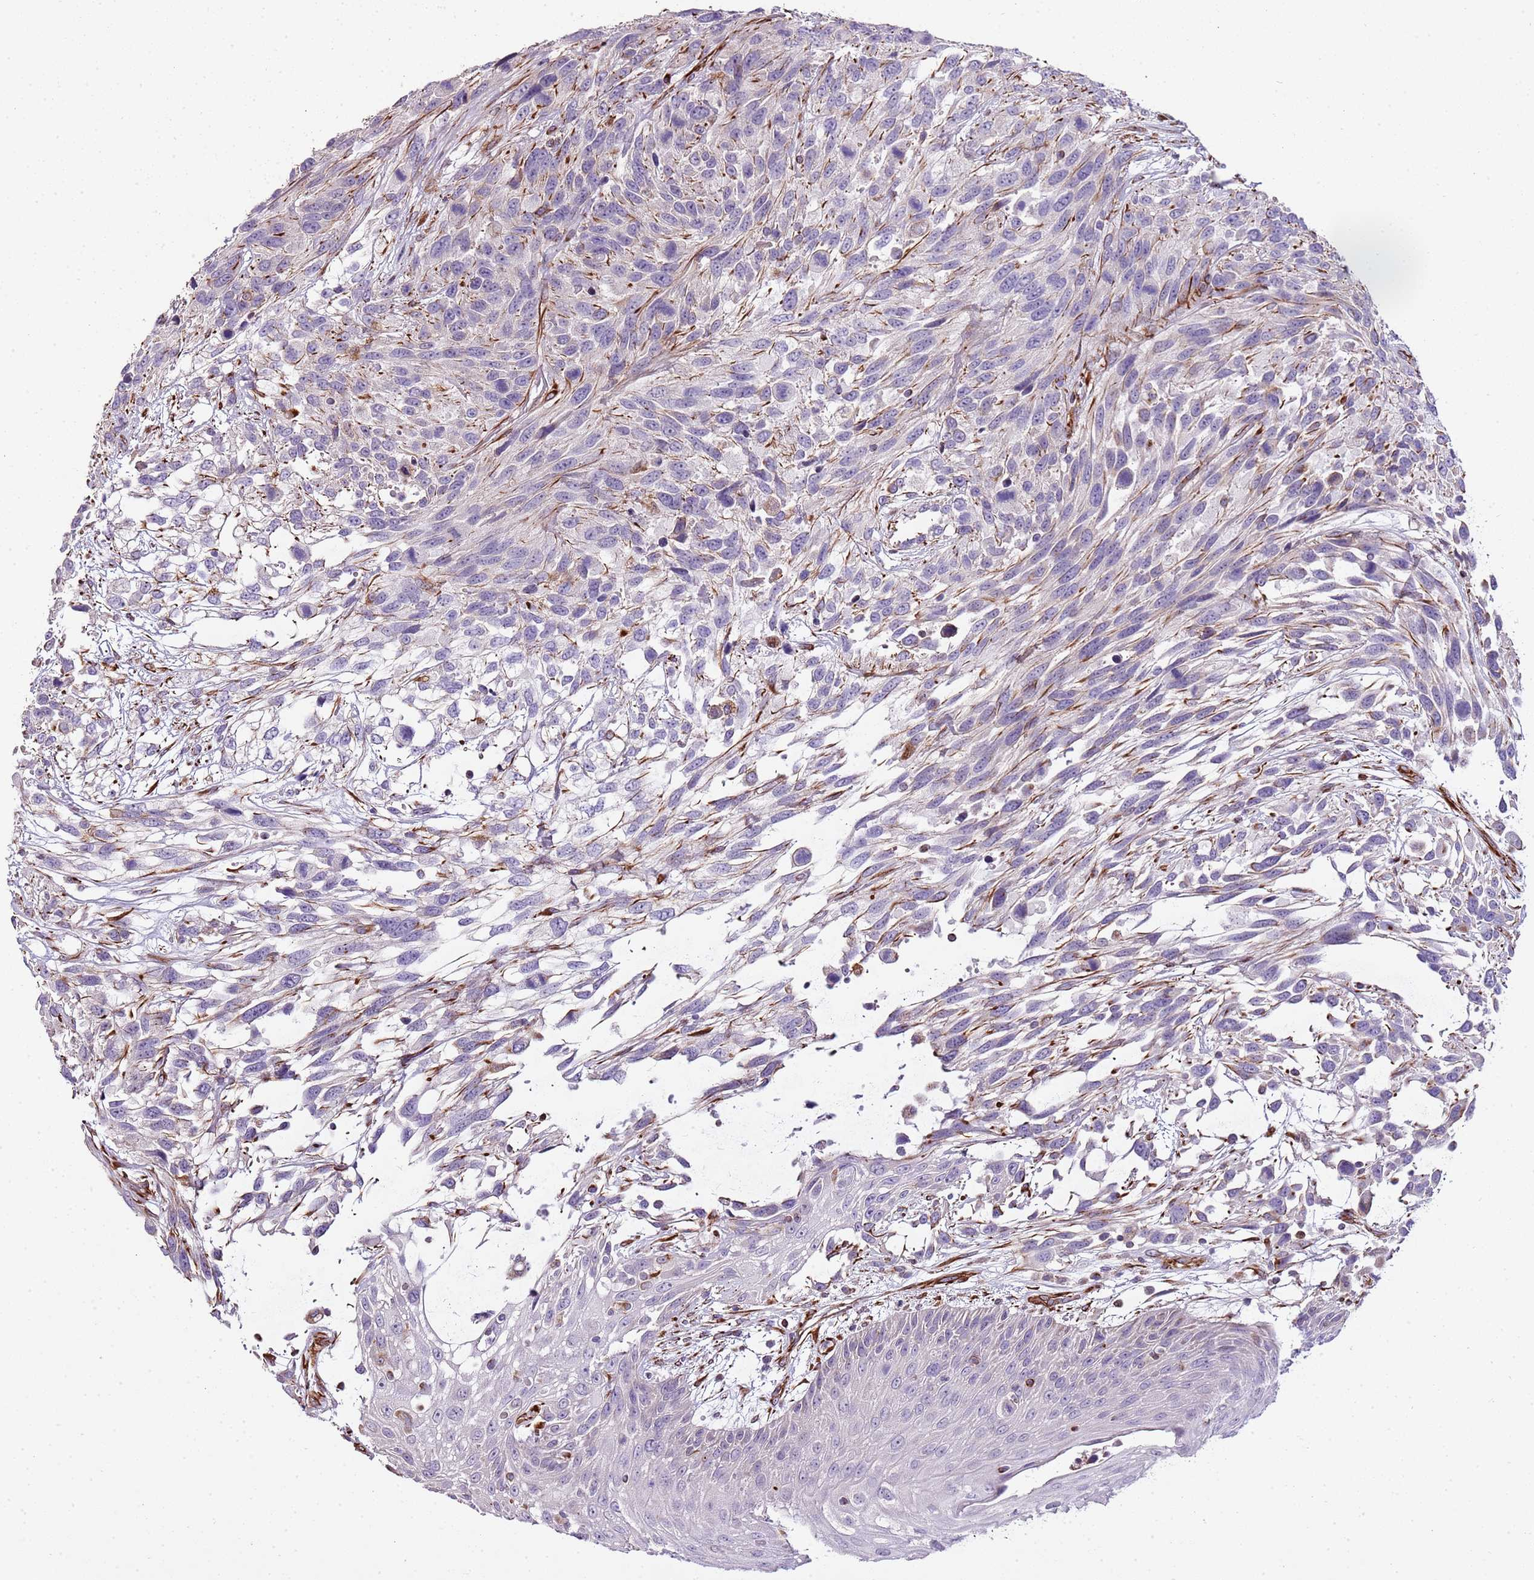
{"staining": {"intensity": "negative", "quantity": "none", "location": "none"}, "tissue": "urothelial cancer", "cell_type": "Tumor cells", "image_type": "cancer", "snomed": [{"axis": "morphology", "description": "Urothelial carcinoma, High grade"}, {"axis": "topography", "description": "Urinary bladder"}], "caption": "This is a image of immunohistochemistry (IHC) staining of high-grade urothelial carcinoma, which shows no staining in tumor cells. Nuclei are stained in blue.", "gene": "ZNF786", "patient": {"sex": "female", "age": 70}}